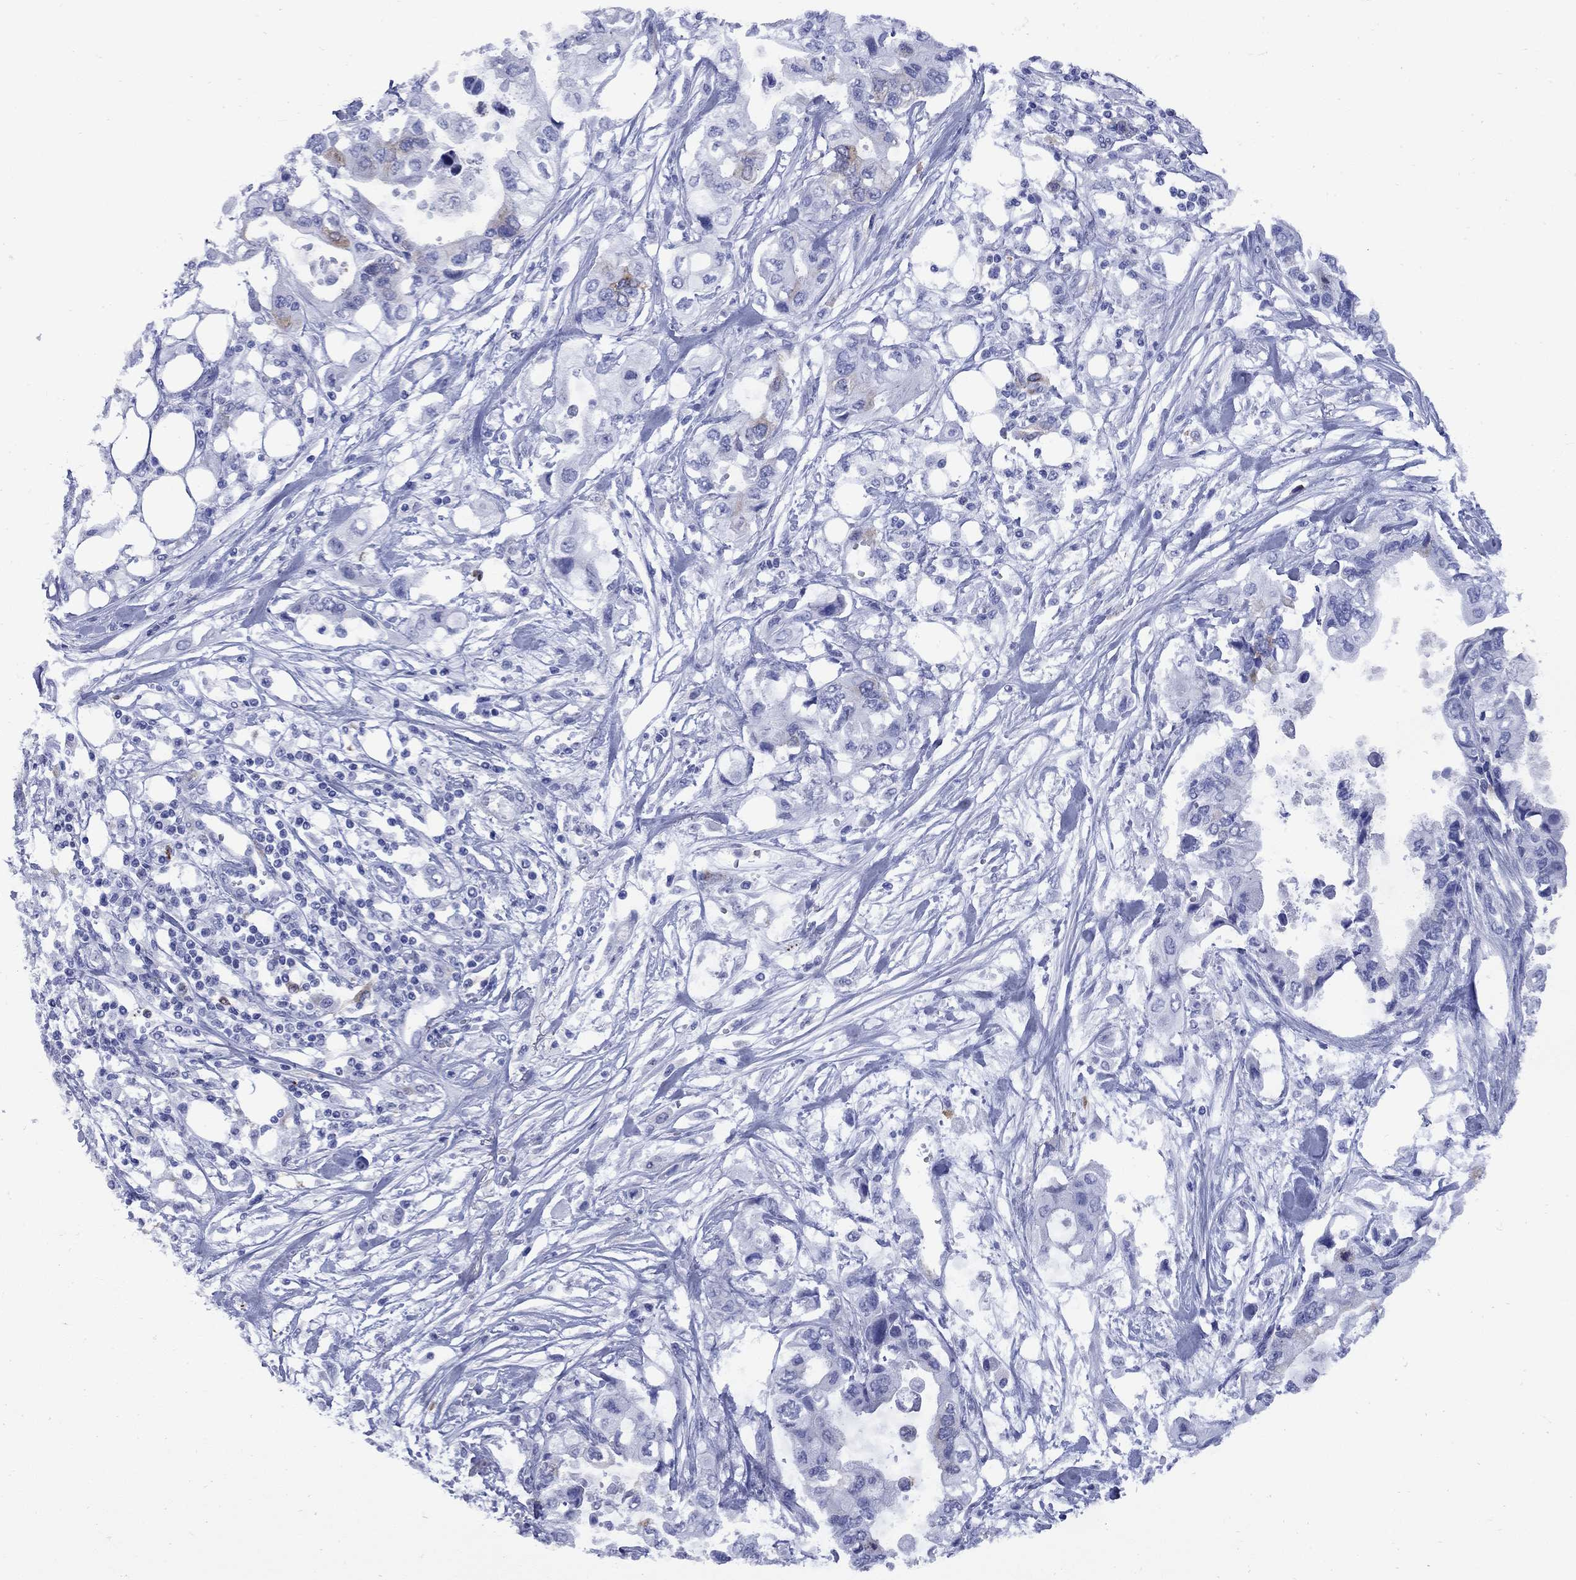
{"staining": {"intensity": "moderate", "quantity": "<25%", "location": "cytoplasmic/membranous"}, "tissue": "pancreatic cancer", "cell_type": "Tumor cells", "image_type": "cancer", "snomed": [{"axis": "morphology", "description": "Adenocarcinoma, NOS"}, {"axis": "topography", "description": "Pancreas"}], "caption": "Pancreatic cancer (adenocarcinoma) tissue exhibits moderate cytoplasmic/membranous positivity in approximately <25% of tumor cells, visualized by immunohistochemistry.", "gene": "TACC3", "patient": {"sex": "female", "age": 63}}